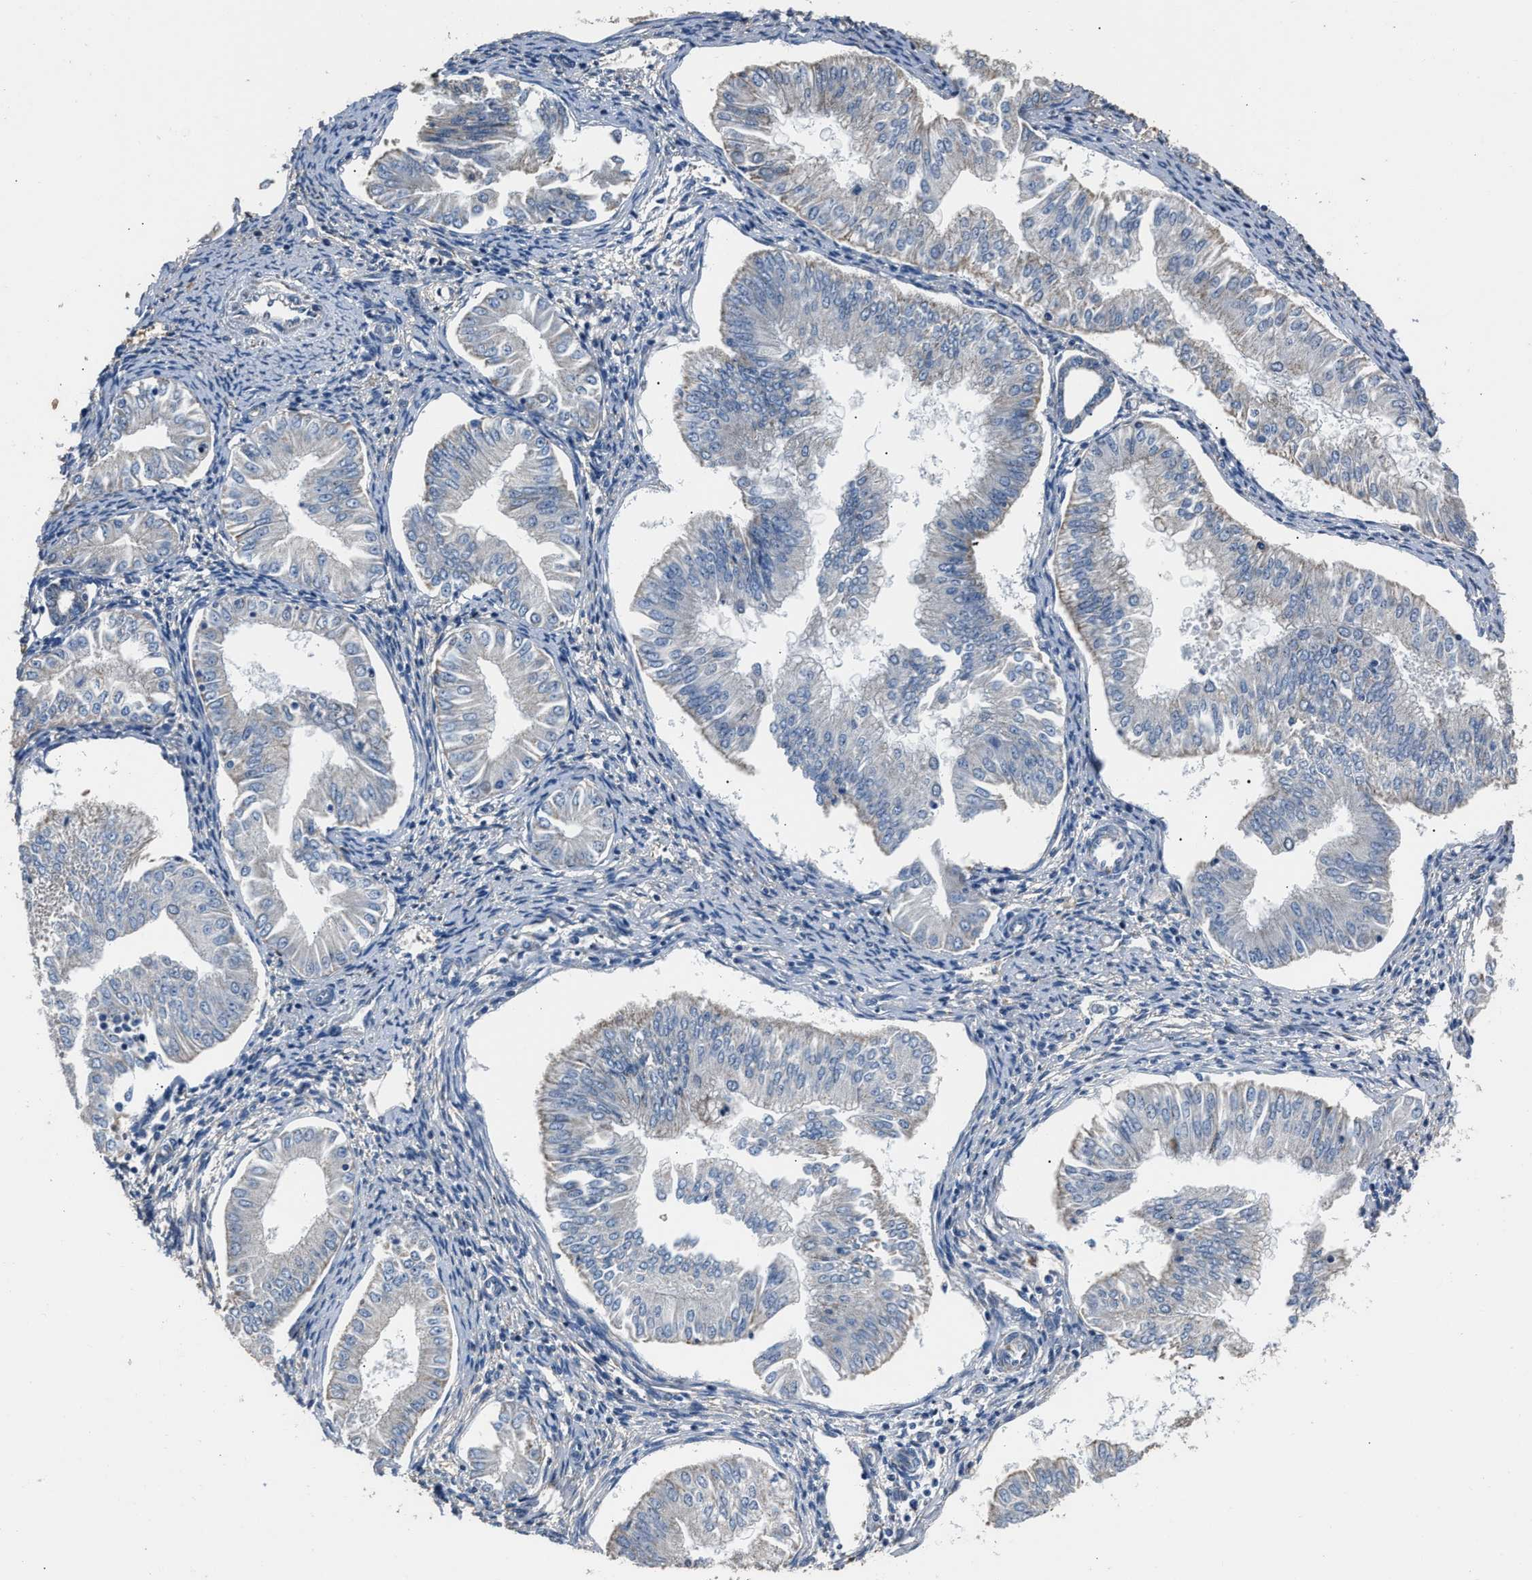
{"staining": {"intensity": "negative", "quantity": "none", "location": "none"}, "tissue": "endometrial cancer", "cell_type": "Tumor cells", "image_type": "cancer", "snomed": [{"axis": "morphology", "description": "Normal tissue, NOS"}, {"axis": "morphology", "description": "Adenocarcinoma, NOS"}, {"axis": "topography", "description": "Endometrium"}], "caption": "High power microscopy image of an IHC image of endometrial adenocarcinoma, revealing no significant expression in tumor cells.", "gene": "NSUN5", "patient": {"sex": "female", "age": 53}}